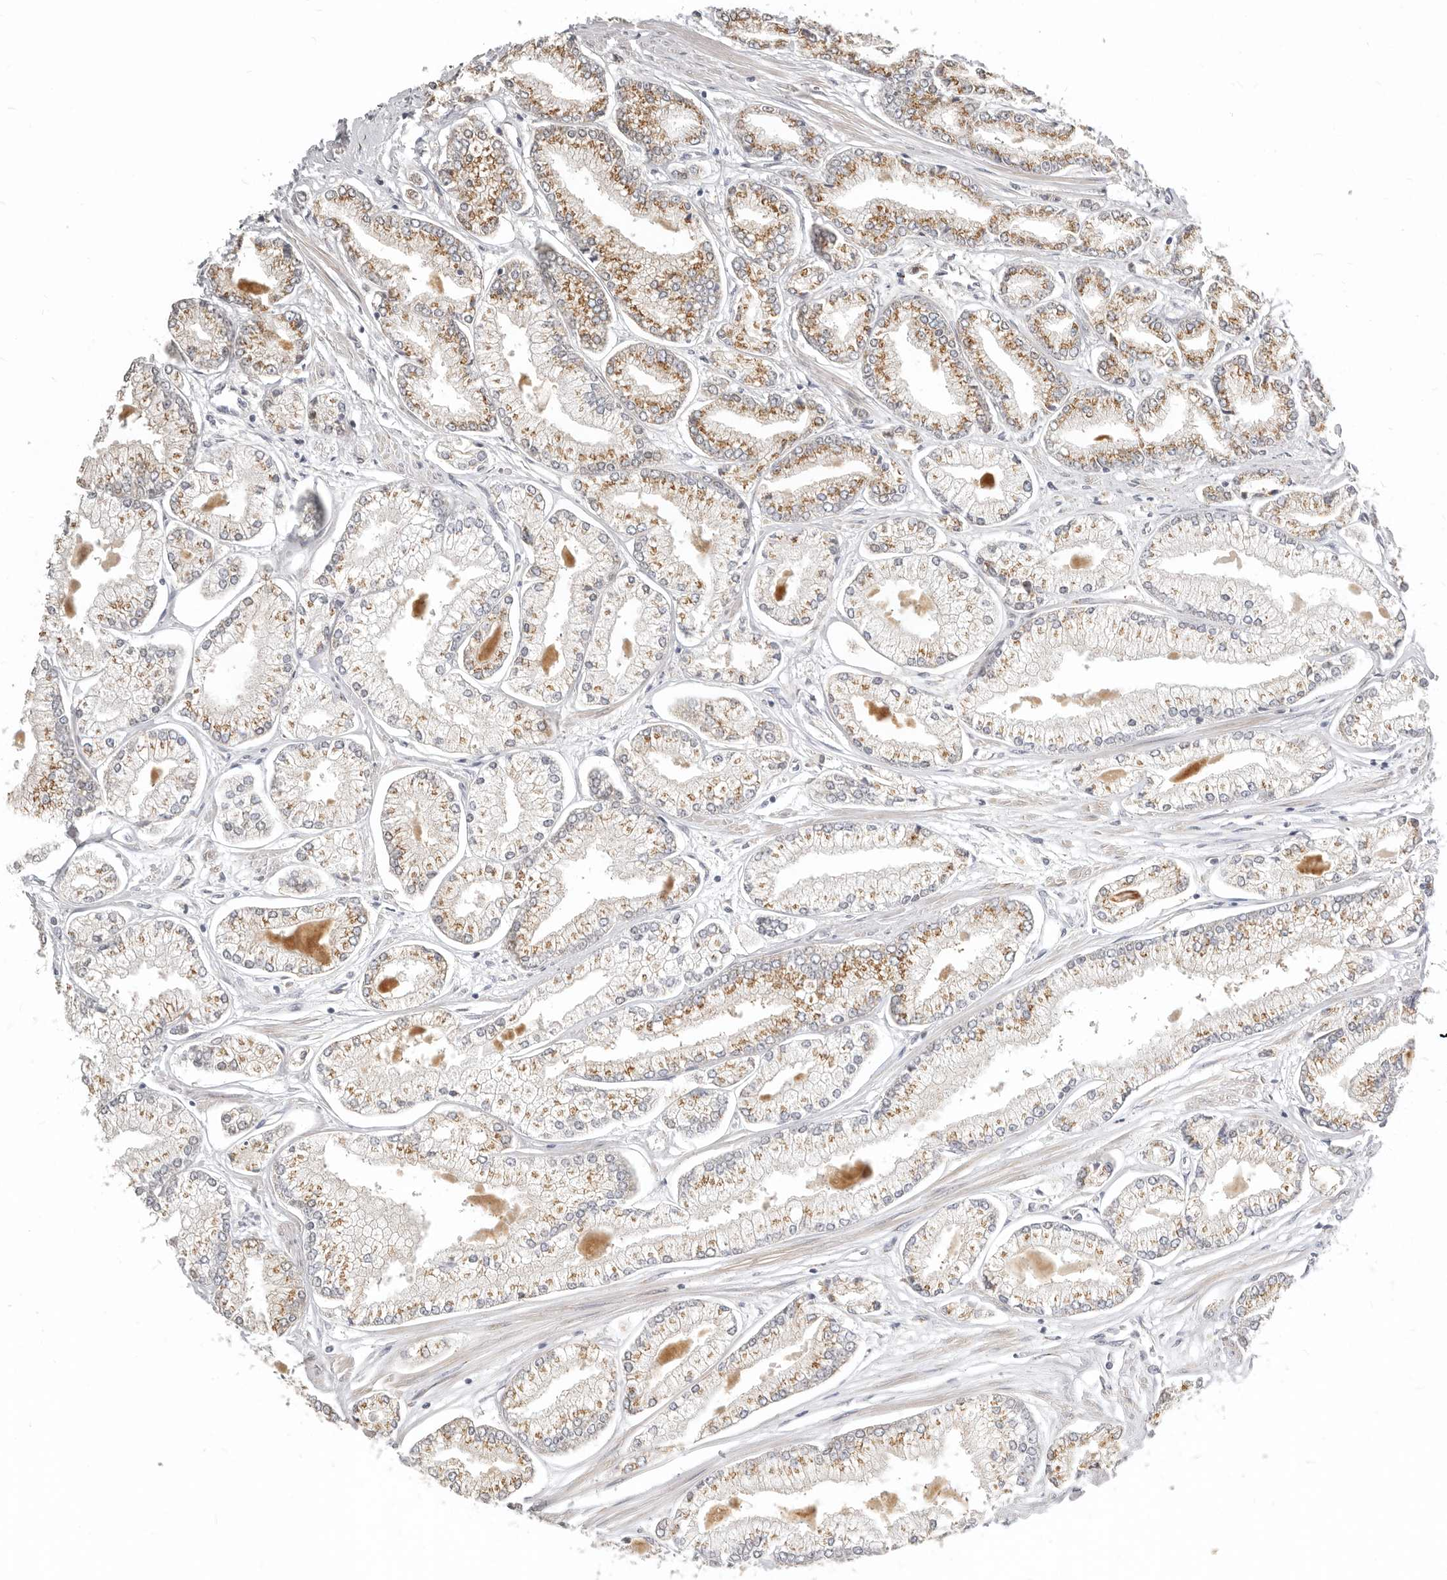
{"staining": {"intensity": "moderate", "quantity": ">75%", "location": "cytoplasmic/membranous"}, "tissue": "prostate cancer", "cell_type": "Tumor cells", "image_type": "cancer", "snomed": [{"axis": "morphology", "description": "Adenocarcinoma, Low grade"}, {"axis": "topography", "description": "Prostate"}], "caption": "This micrograph reveals IHC staining of human prostate cancer, with medium moderate cytoplasmic/membranous expression in approximately >75% of tumor cells.", "gene": "RABAC1", "patient": {"sex": "male", "age": 52}}